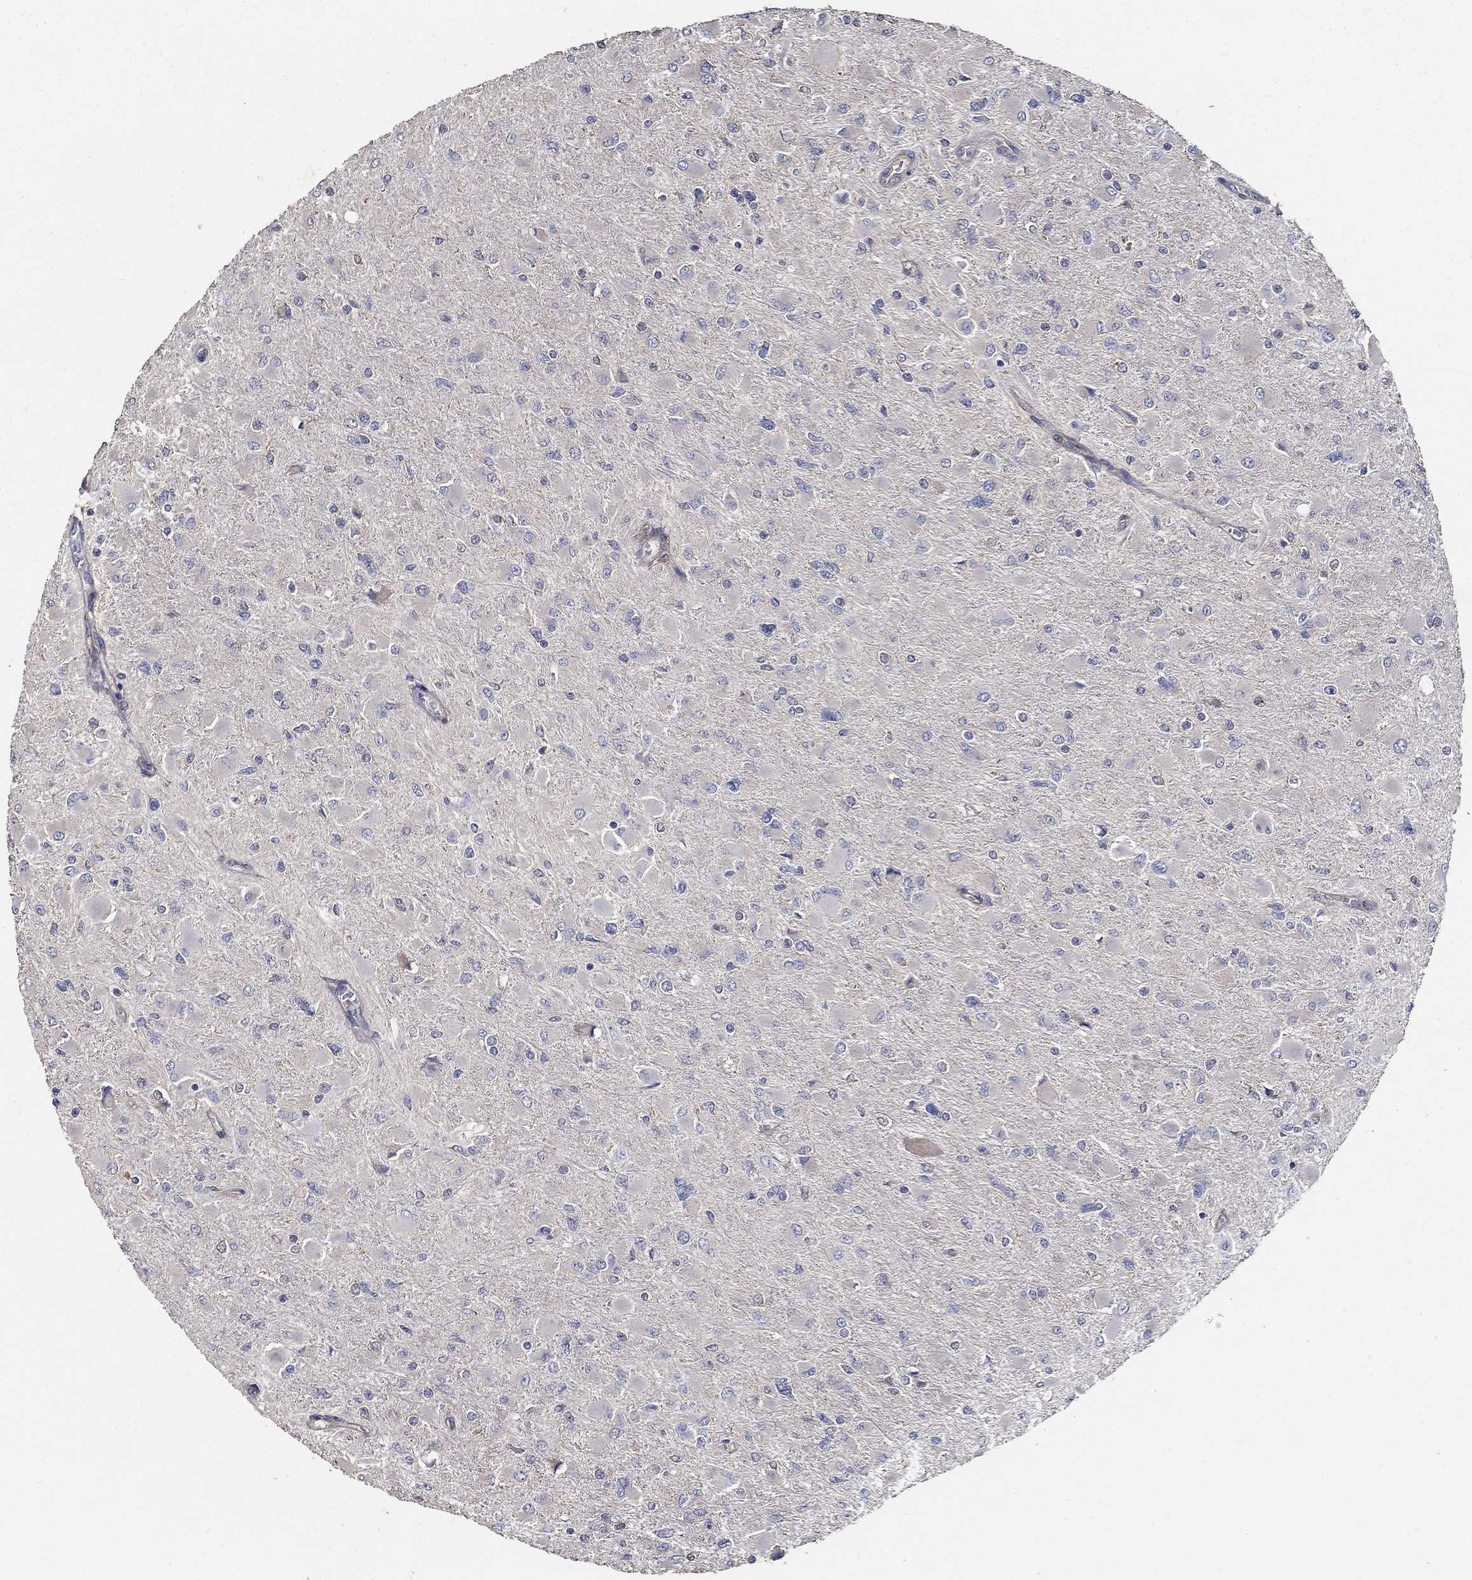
{"staining": {"intensity": "negative", "quantity": "none", "location": "none"}, "tissue": "glioma", "cell_type": "Tumor cells", "image_type": "cancer", "snomed": [{"axis": "morphology", "description": "Glioma, malignant, High grade"}, {"axis": "topography", "description": "Cerebral cortex"}], "caption": "Protein analysis of glioma reveals no significant positivity in tumor cells.", "gene": "EMILIN3", "patient": {"sex": "female", "age": 36}}